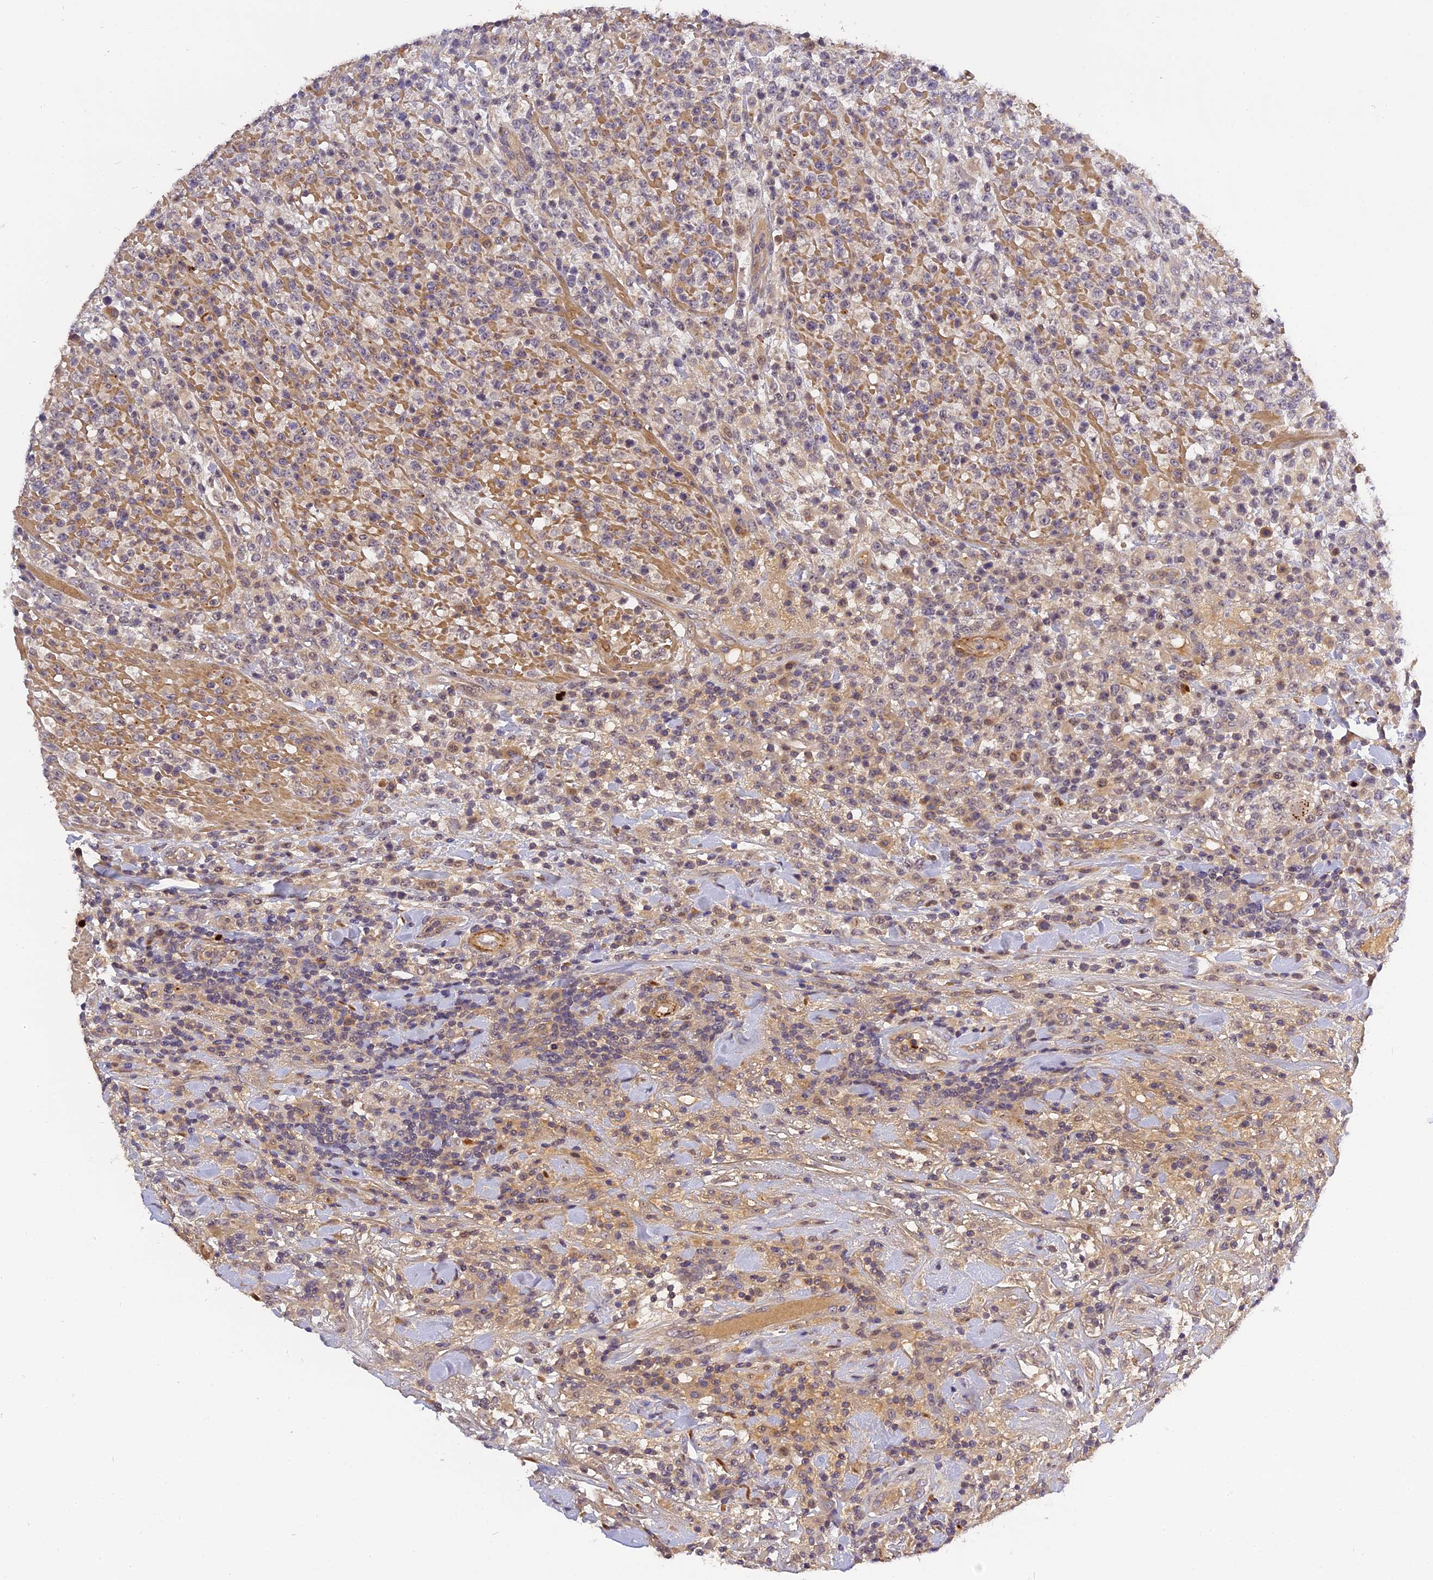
{"staining": {"intensity": "weak", "quantity": "<25%", "location": "cytoplasmic/membranous"}, "tissue": "lymphoma", "cell_type": "Tumor cells", "image_type": "cancer", "snomed": [{"axis": "morphology", "description": "Malignant lymphoma, non-Hodgkin's type, High grade"}, {"axis": "topography", "description": "Colon"}], "caption": "Tumor cells are negative for brown protein staining in malignant lymphoma, non-Hodgkin's type (high-grade).", "gene": "FNIP2", "patient": {"sex": "female", "age": 53}}